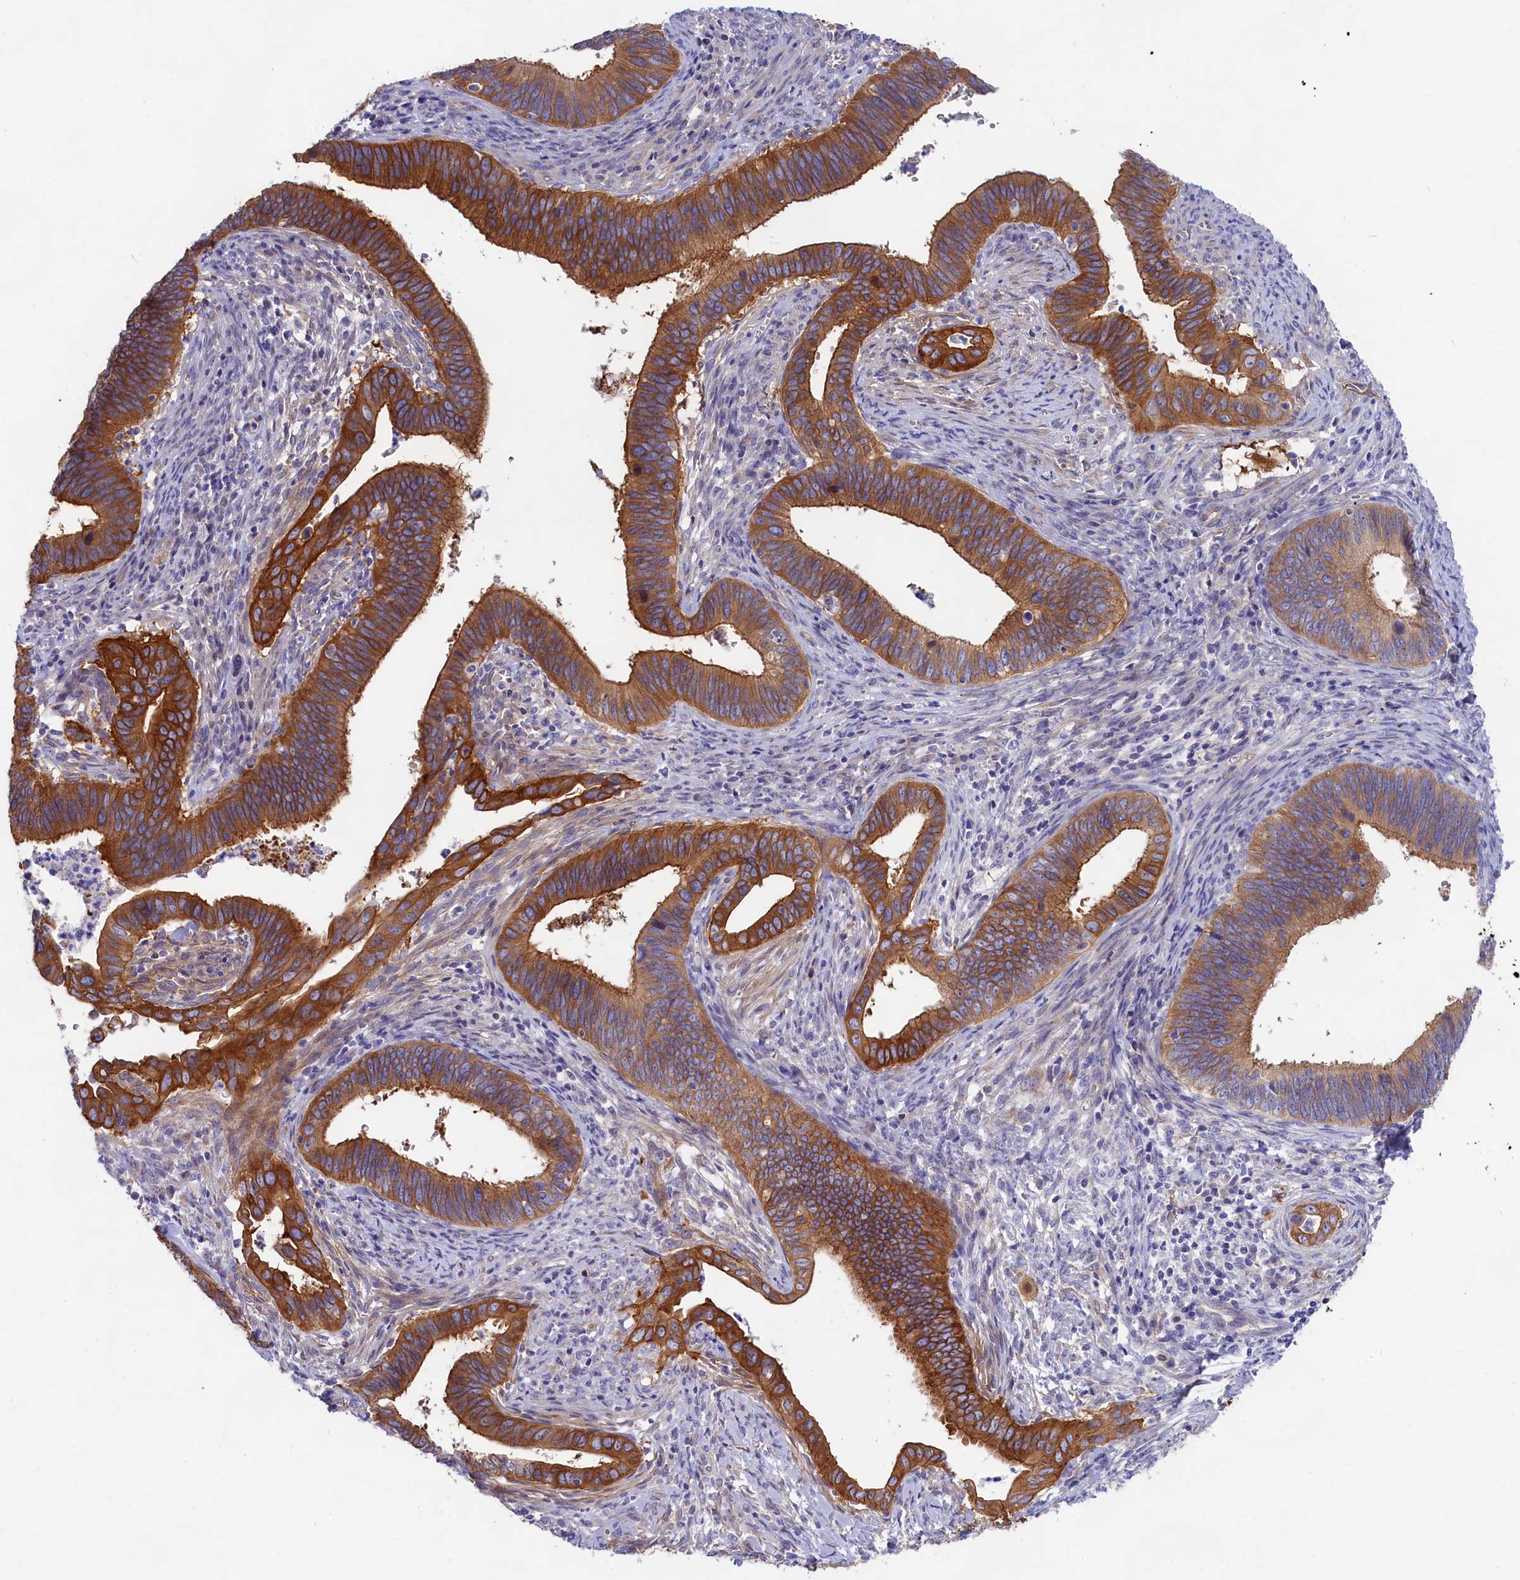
{"staining": {"intensity": "strong", "quantity": ">75%", "location": "cytoplasmic/membranous"}, "tissue": "cervical cancer", "cell_type": "Tumor cells", "image_type": "cancer", "snomed": [{"axis": "morphology", "description": "Adenocarcinoma, NOS"}, {"axis": "topography", "description": "Cervix"}], "caption": "The photomicrograph reveals immunohistochemical staining of cervical cancer. There is strong cytoplasmic/membranous staining is appreciated in approximately >75% of tumor cells.", "gene": "PPP1R13L", "patient": {"sex": "female", "age": 42}}